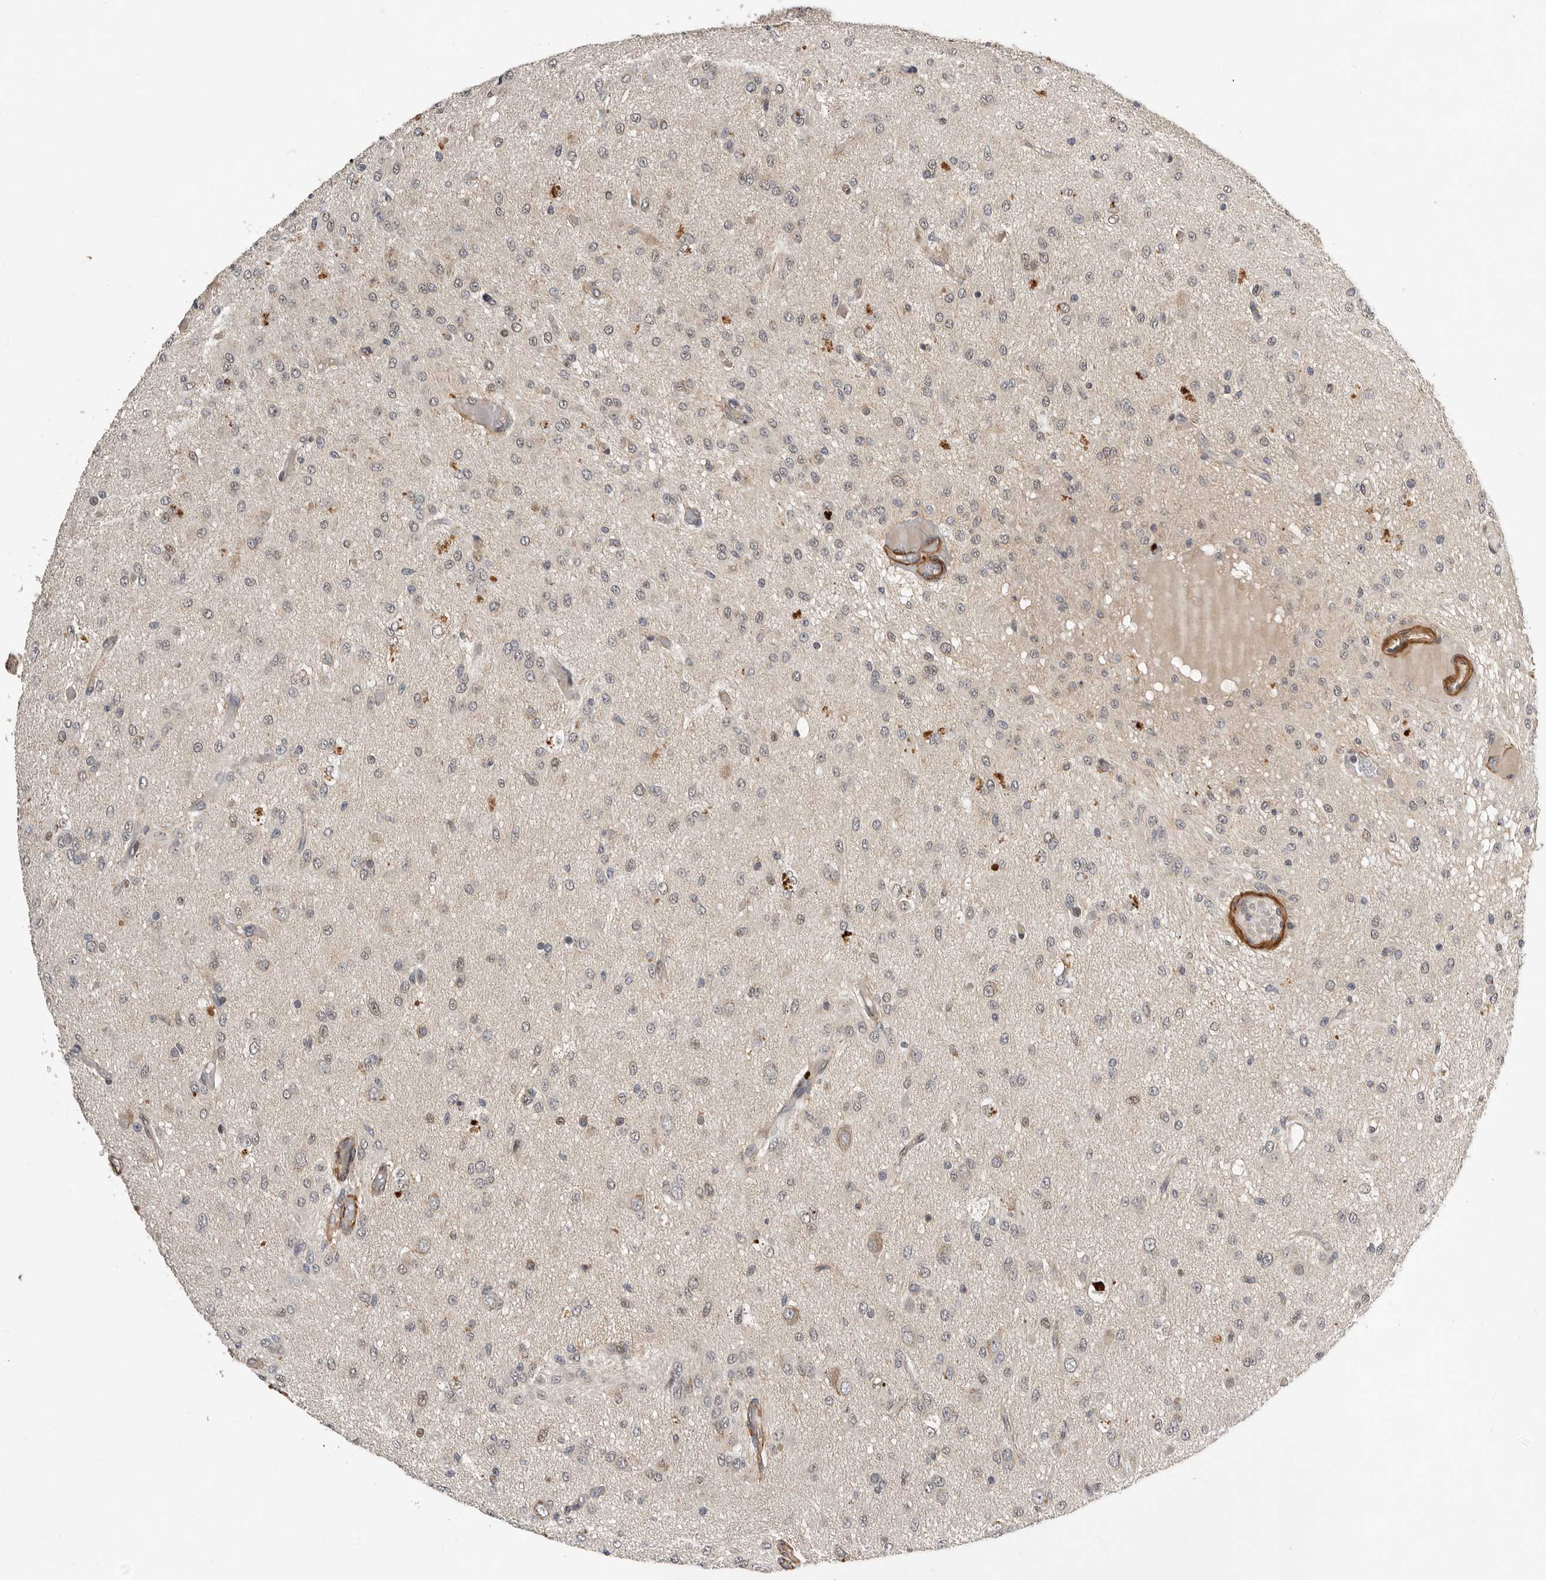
{"staining": {"intensity": "negative", "quantity": "none", "location": "none"}, "tissue": "glioma", "cell_type": "Tumor cells", "image_type": "cancer", "snomed": [{"axis": "morphology", "description": "Glioma, malignant, High grade"}, {"axis": "topography", "description": "Brain"}], "caption": "The immunohistochemistry image has no significant staining in tumor cells of glioma tissue. (DAB immunohistochemistry visualized using brightfield microscopy, high magnification).", "gene": "RNF157", "patient": {"sex": "female", "age": 59}}